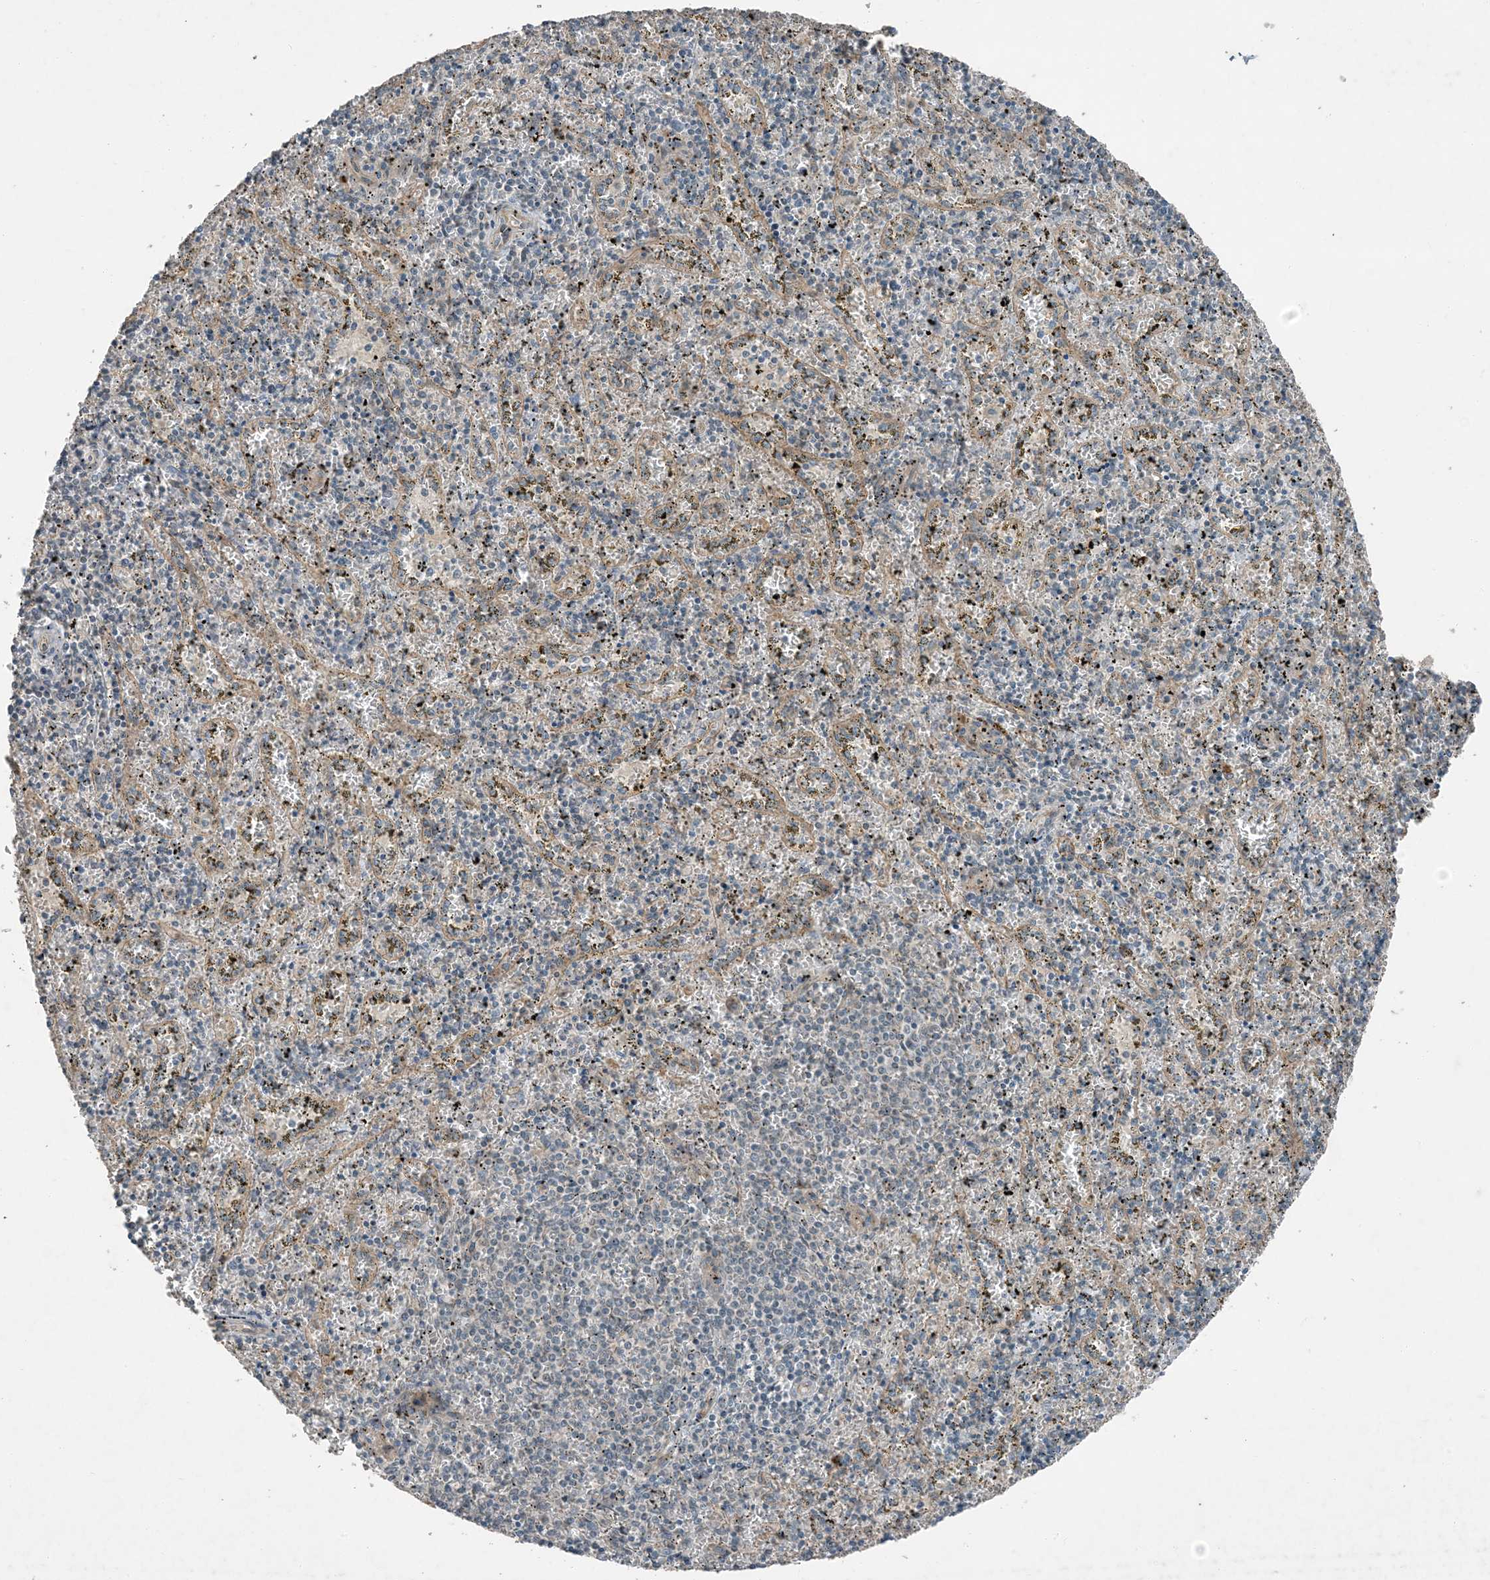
{"staining": {"intensity": "negative", "quantity": "none", "location": "none"}, "tissue": "spleen", "cell_type": "Cells in red pulp", "image_type": "normal", "snomed": [{"axis": "morphology", "description": "Normal tissue, NOS"}, {"axis": "topography", "description": "Spleen"}], "caption": "Immunohistochemical staining of unremarkable human spleen shows no significant positivity in cells in red pulp. (DAB (3,3'-diaminobenzidine) immunohistochemistry with hematoxylin counter stain).", "gene": "MDN1", "patient": {"sex": "male", "age": 11}}